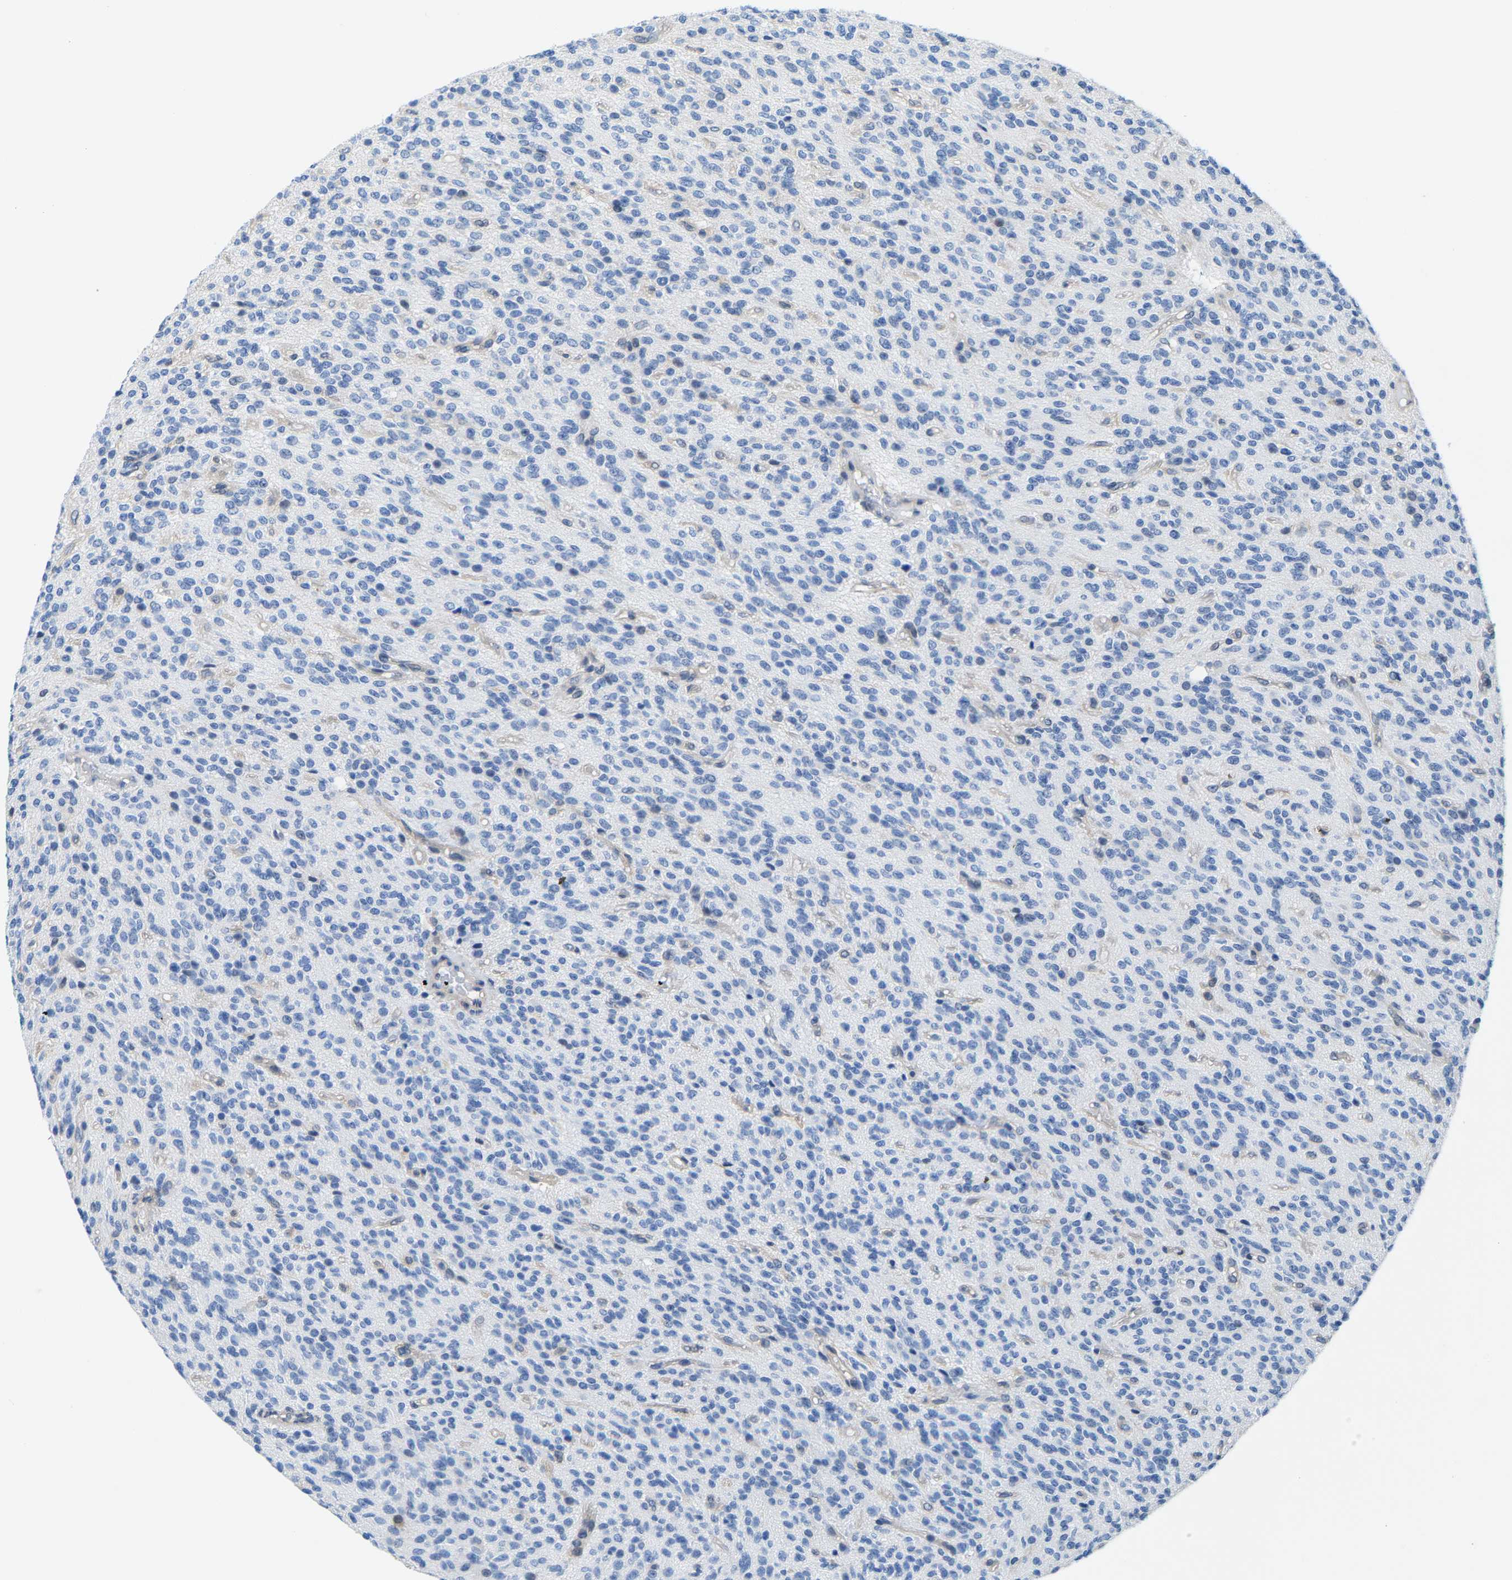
{"staining": {"intensity": "negative", "quantity": "none", "location": "none"}, "tissue": "glioma", "cell_type": "Tumor cells", "image_type": "cancer", "snomed": [{"axis": "morphology", "description": "Glioma, malignant, High grade"}, {"axis": "topography", "description": "Brain"}], "caption": "Tumor cells are negative for brown protein staining in high-grade glioma (malignant).", "gene": "SSH3", "patient": {"sex": "male", "age": 34}}